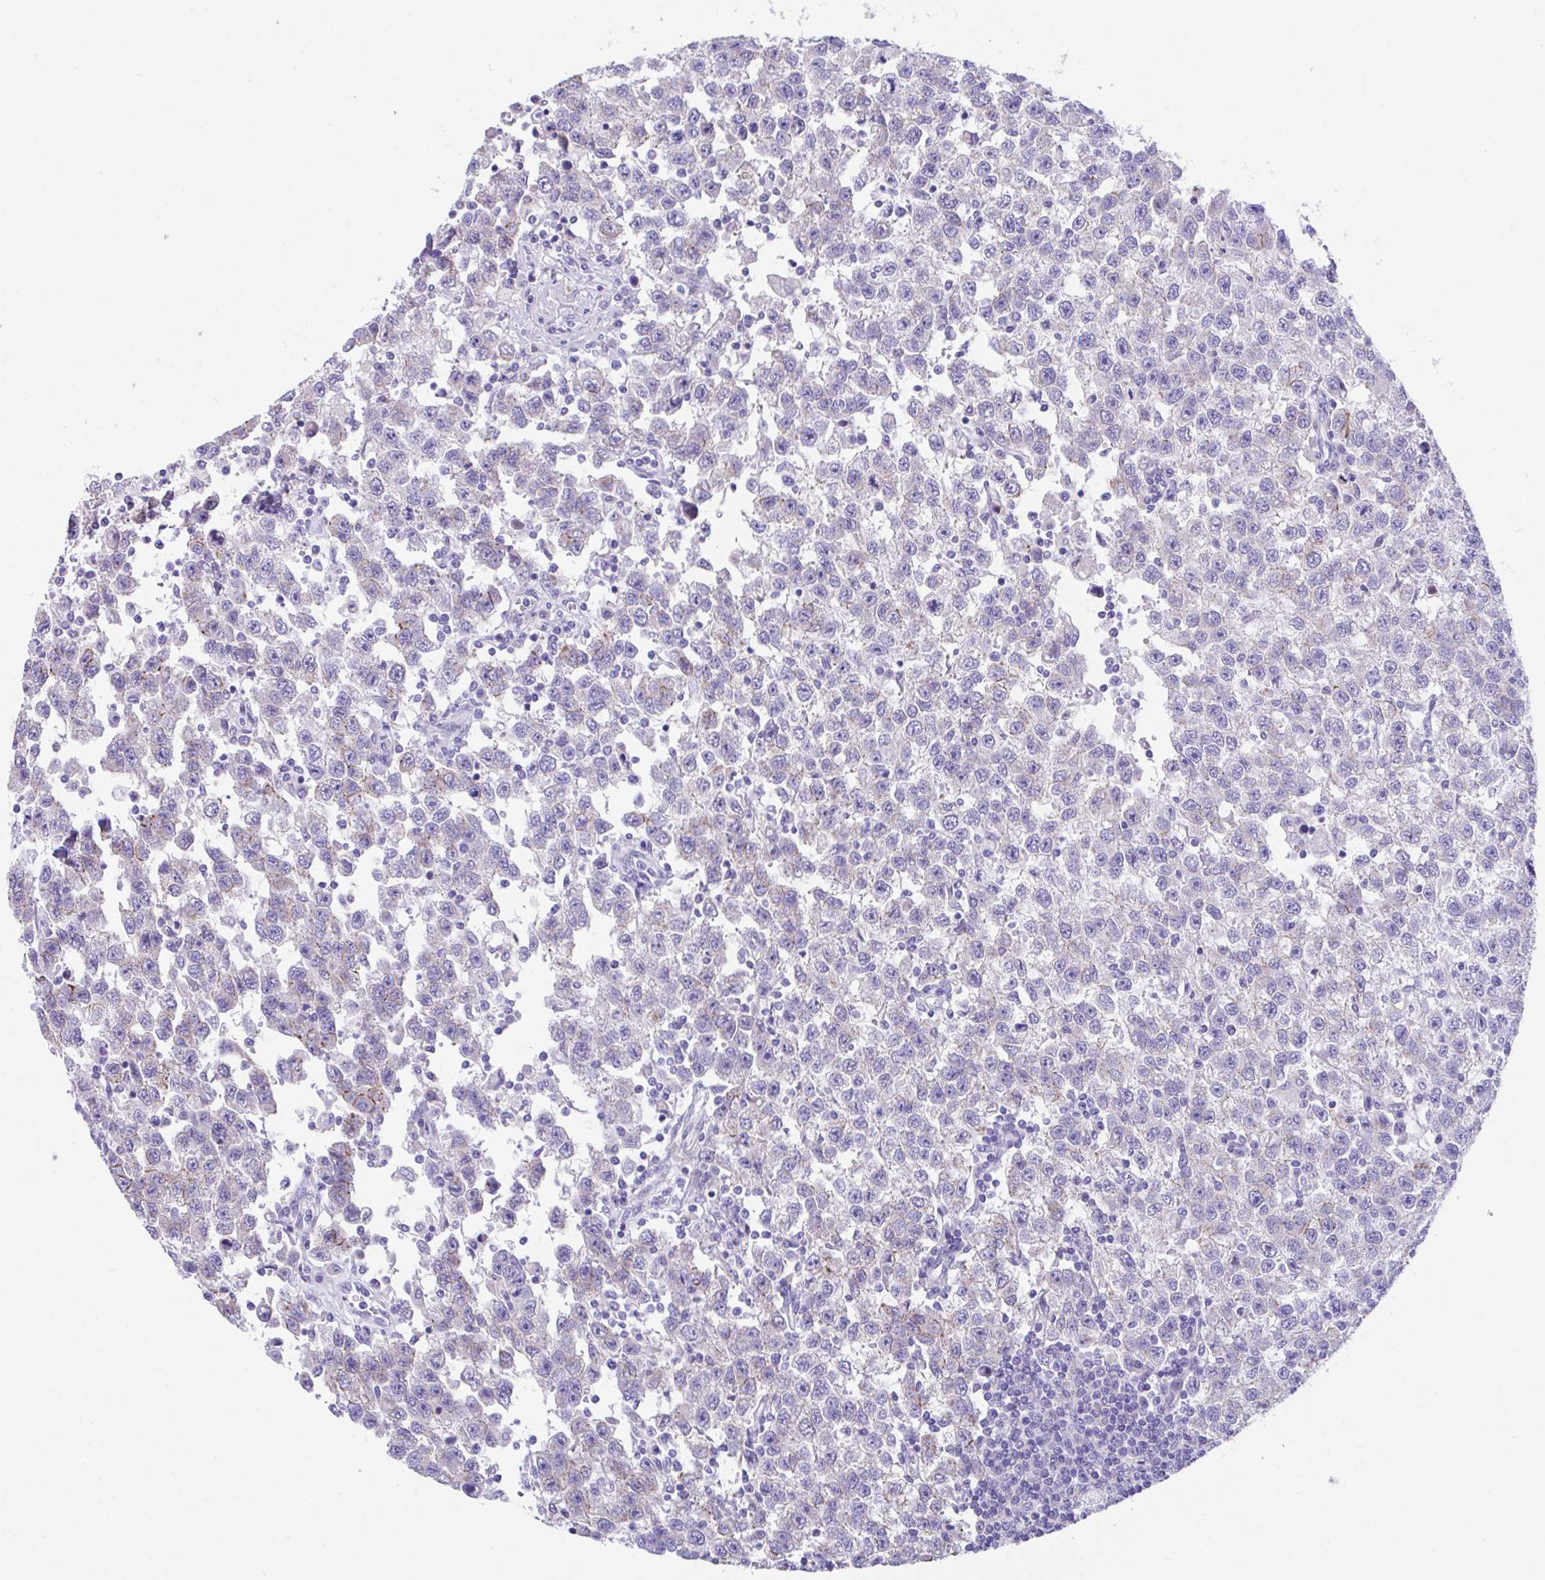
{"staining": {"intensity": "moderate", "quantity": "<25%", "location": "cytoplasmic/membranous"}, "tissue": "testis cancer", "cell_type": "Tumor cells", "image_type": "cancer", "snomed": [{"axis": "morphology", "description": "Seminoma, NOS"}, {"axis": "topography", "description": "Testis"}], "caption": "The image demonstrates immunohistochemical staining of seminoma (testis). There is moderate cytoplasmic/membranous positivity is identified in about <25% of tumor cells.", "gene": "SLC16A6", "patient": {"sex": "male", "age": 41}}